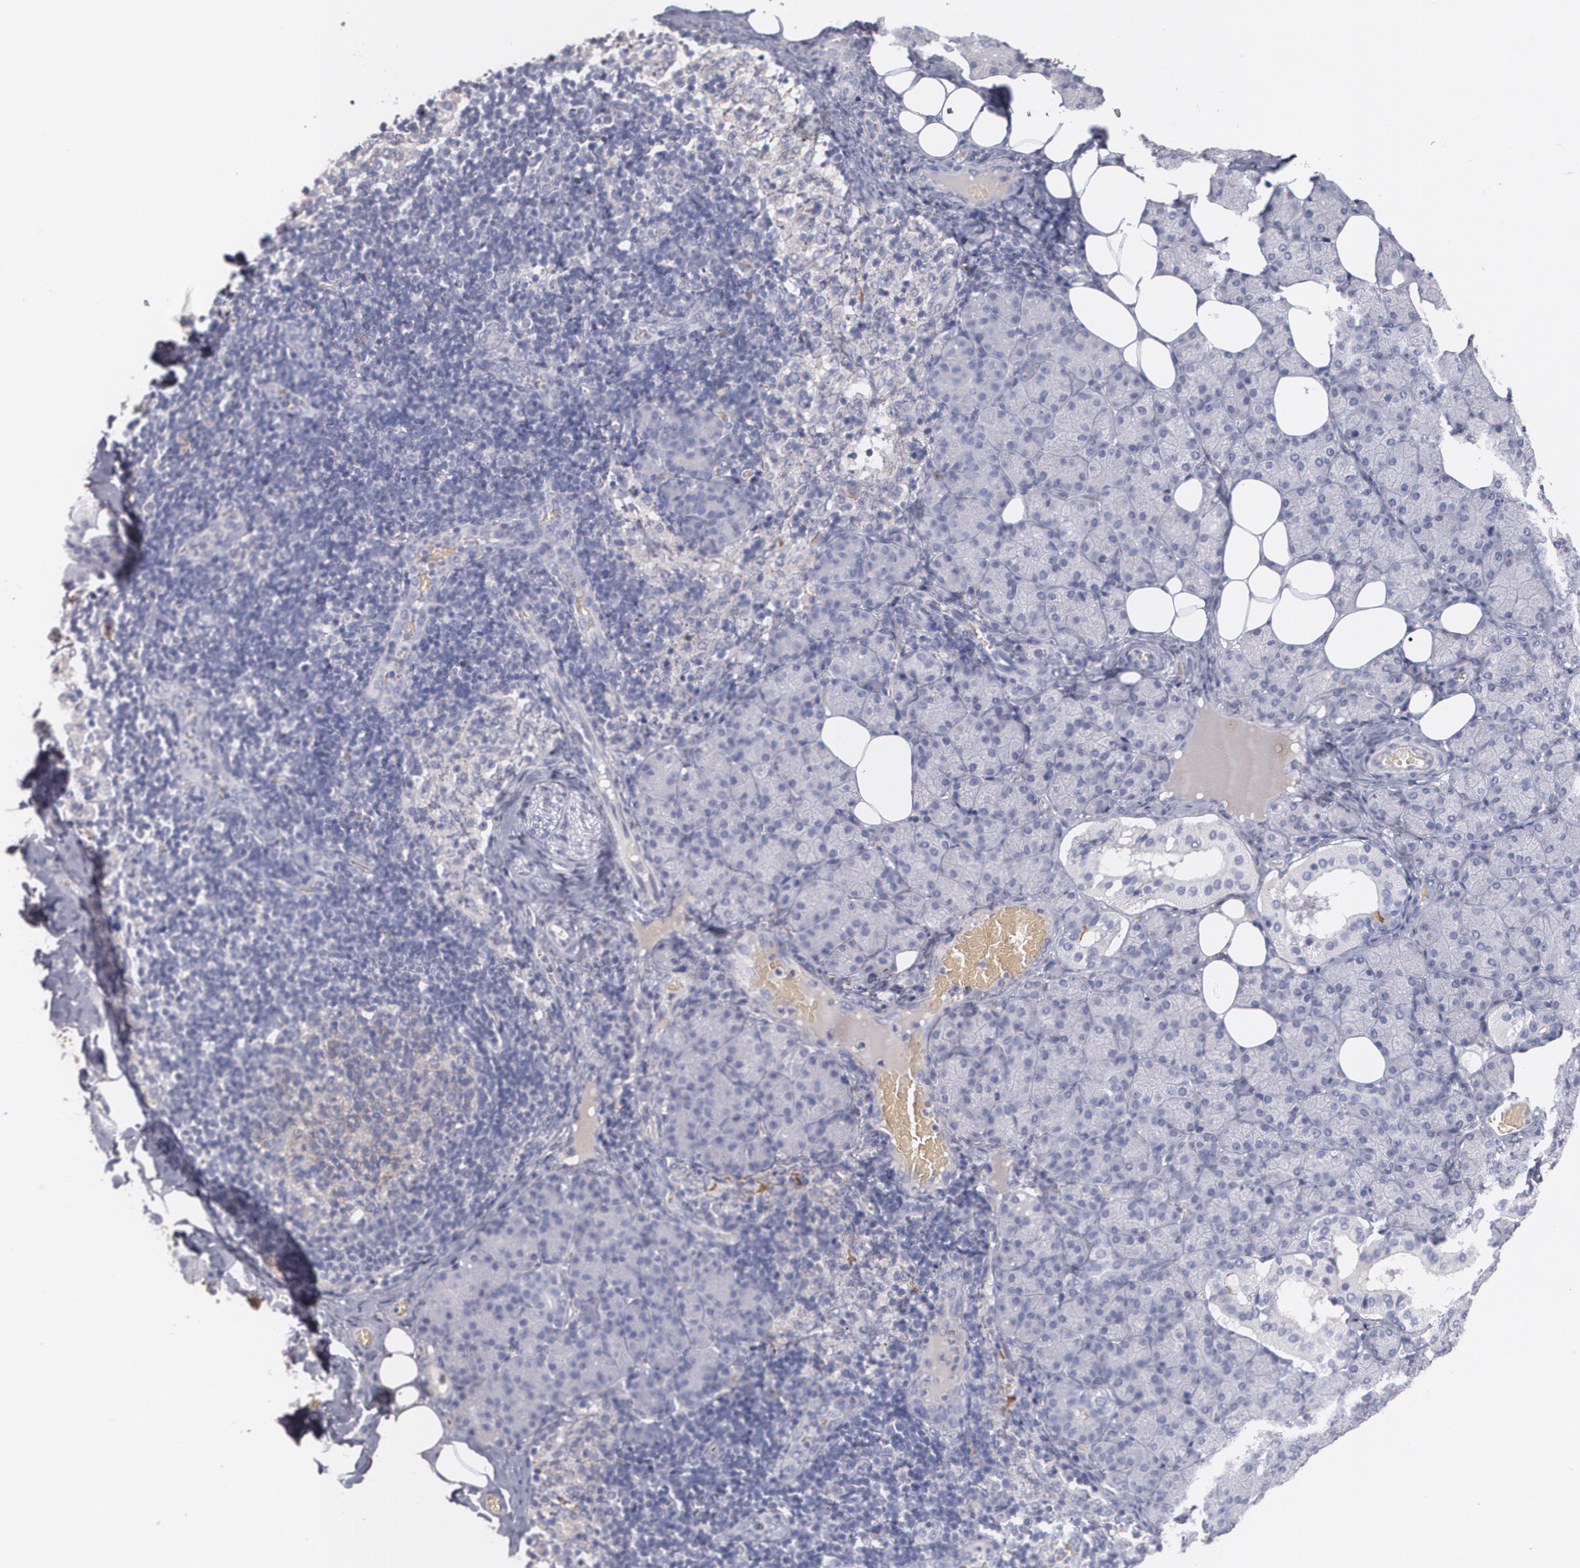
{"staining": {"intensity": "negative", "quantity": "none", "location": "none"}, "tissue": "salivary gland", "cell_type": "Glandular cells", "image_type": "normal", "snomed": [{"axis": "morphology", "description": "Normal tissue, NOS"}, {"axis": "topography", "description": "Lymph node"}, {"axis": "topography", "description": "Salivary gland"}], "caption": "DAB (3,3'-diaminobenzidine) immunohistochemical staining of unremarkable human salivary gland displays no significant staining in glandular cells.", "gene": "FBLN1", "patient": {"sex": "male", "age": 8}}